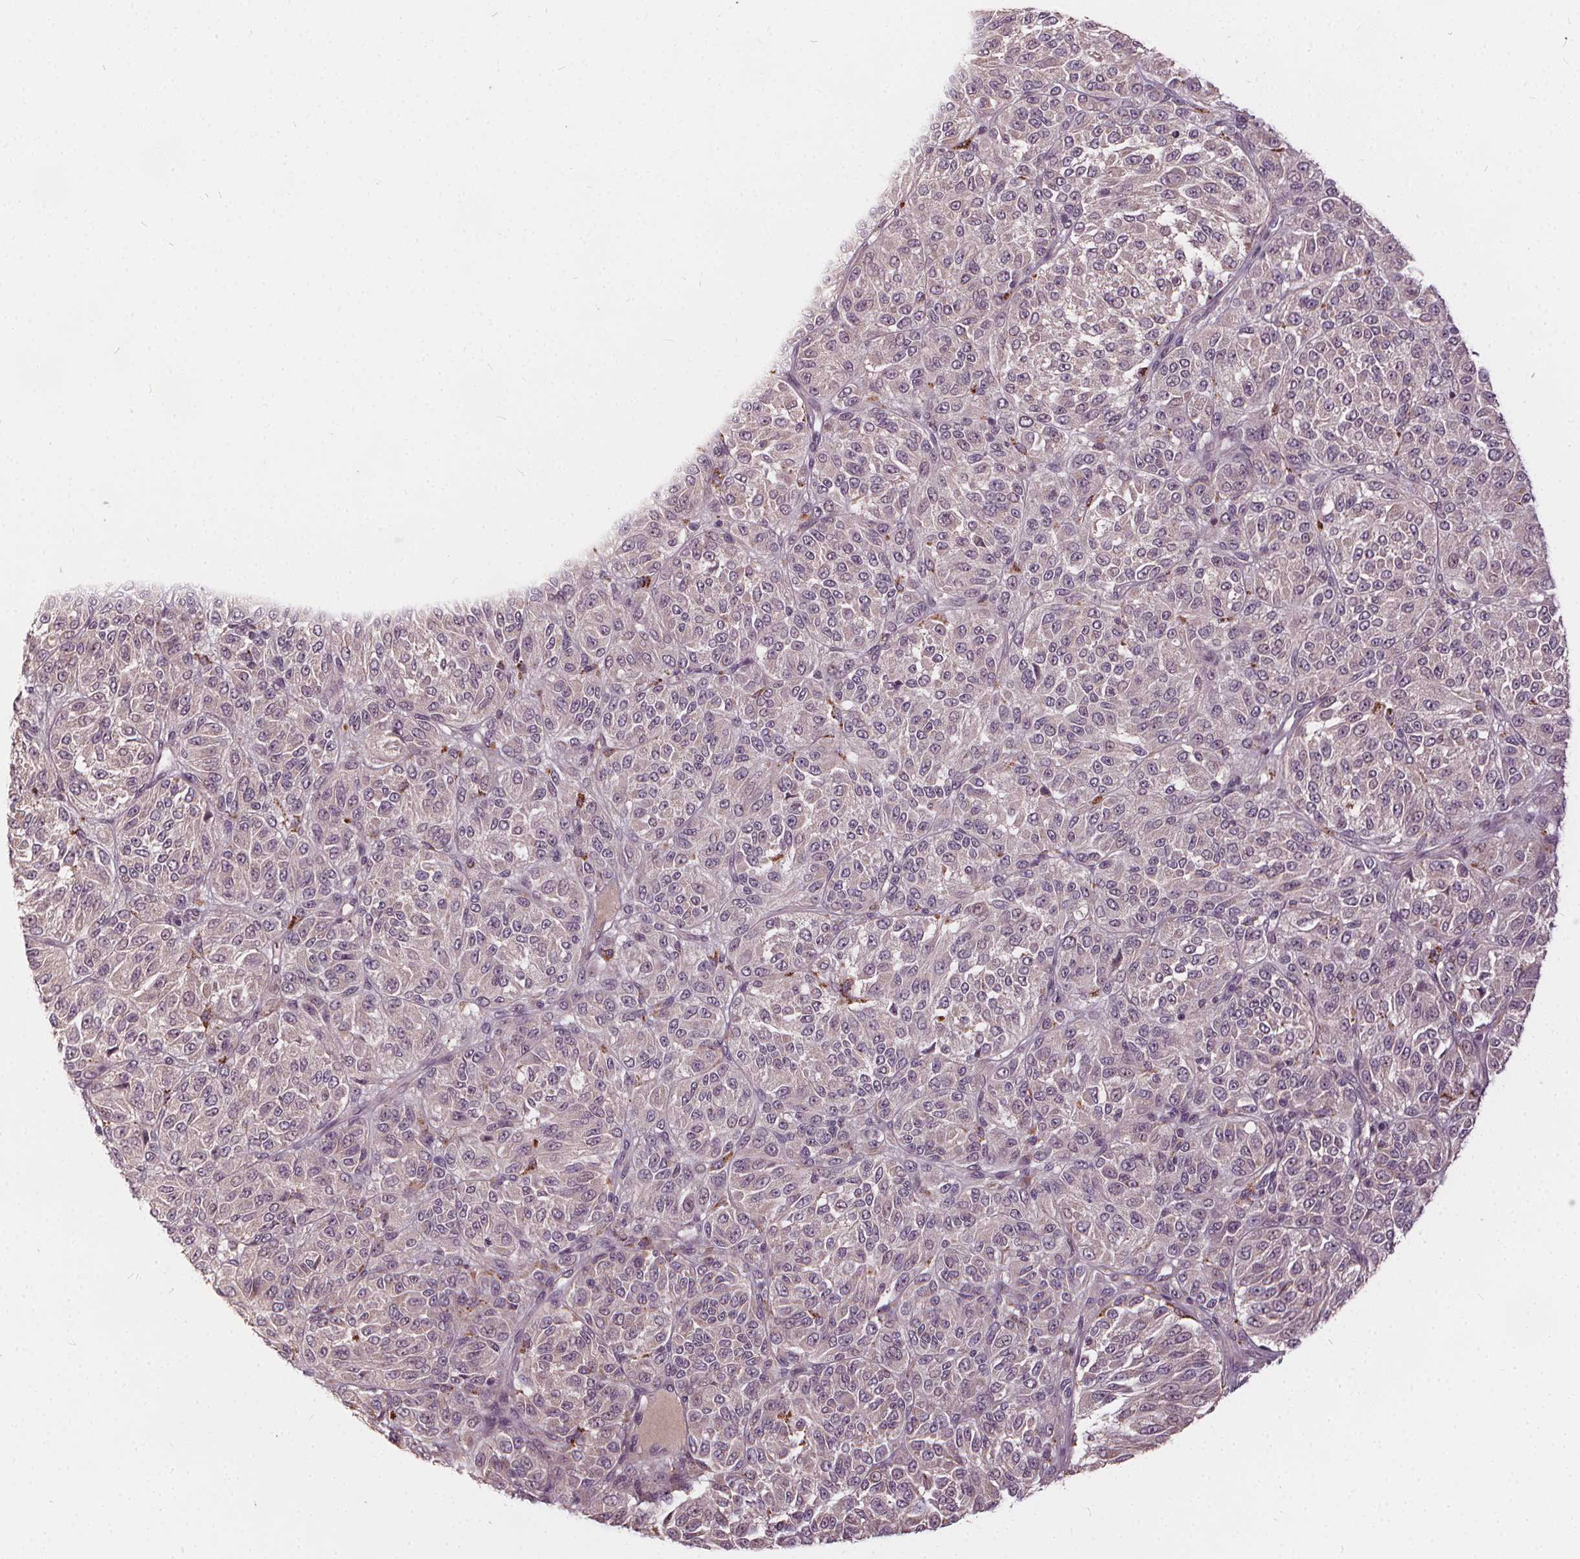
{"staining": {"intensity": "negative", "quantity": "none", "location": "none"}, "tissue": "melanoma", "cell_type": "Tumor cells", "image_type": "cancer", "snomed": [{"axis": "morphology", "description": "Malignant melanoma, Metastatic site"}, {"axis": "topography", "description": "Brain"}], "caption": "The immunohistochemistry (IHC) histopathology image has no significant expression in tumor cells of malignant melanoma (metastatic site) tissue.", "gene": "IPO13", "patient": {"sex": "female", "age": 56}}